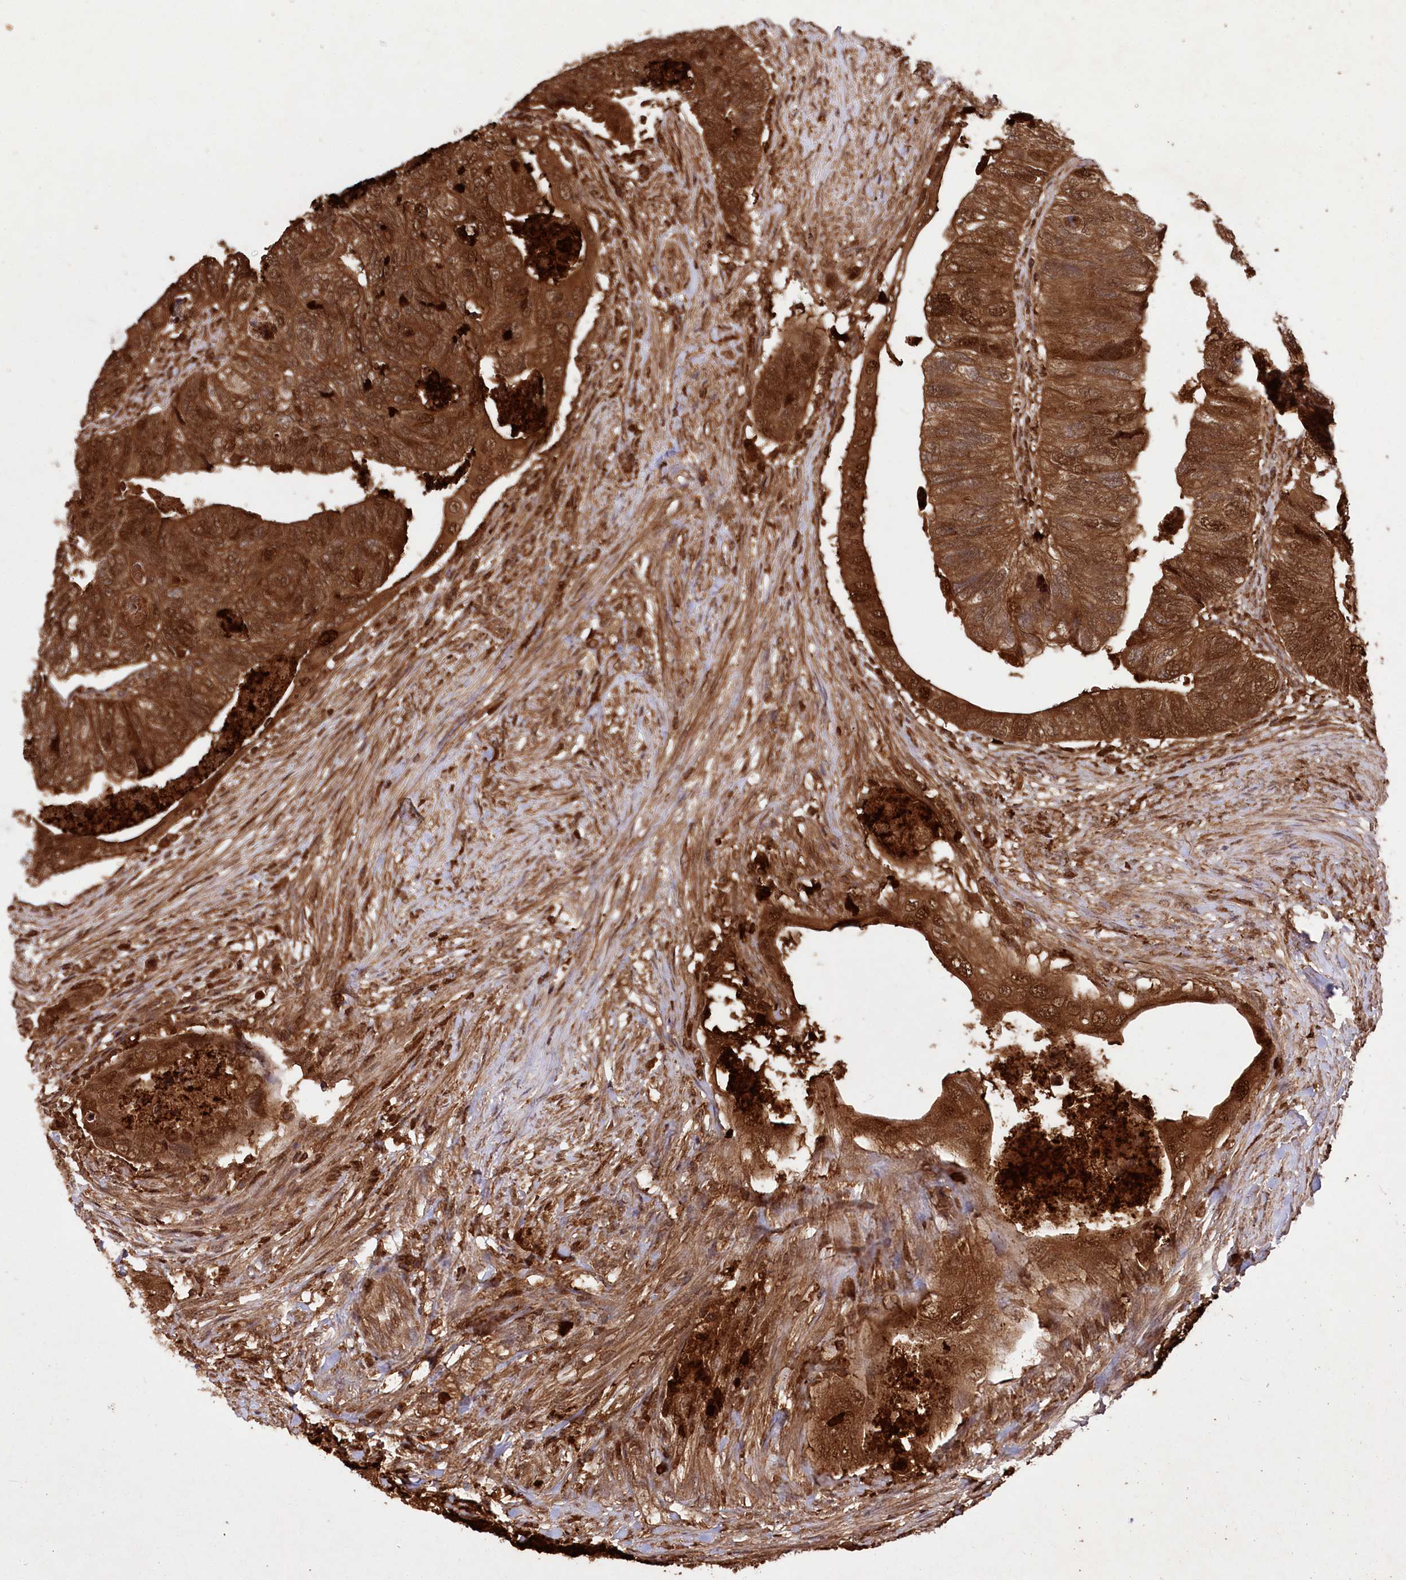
{"staining": {"intensity": "strong", "quantity": ">75%", "location": "cytoplasmic/membranous,nuclear"}, "tissue": "colorectal cancer", "cell_type": "Tumor cells", "image_type": "cancer", "snomed": [{"axis": "morphology", "description": "Adenocarcinoma, NOS"}, {"axis": "topography", "description": "Rectum"}], "caption": "Colorectal cancer tissue exhibits strong cytoplasmic/membranous and nuclear positivity in approximately >75% of tumor cells", "gene": "LSG1", "patient": {"sex": "male", "age": 63}}